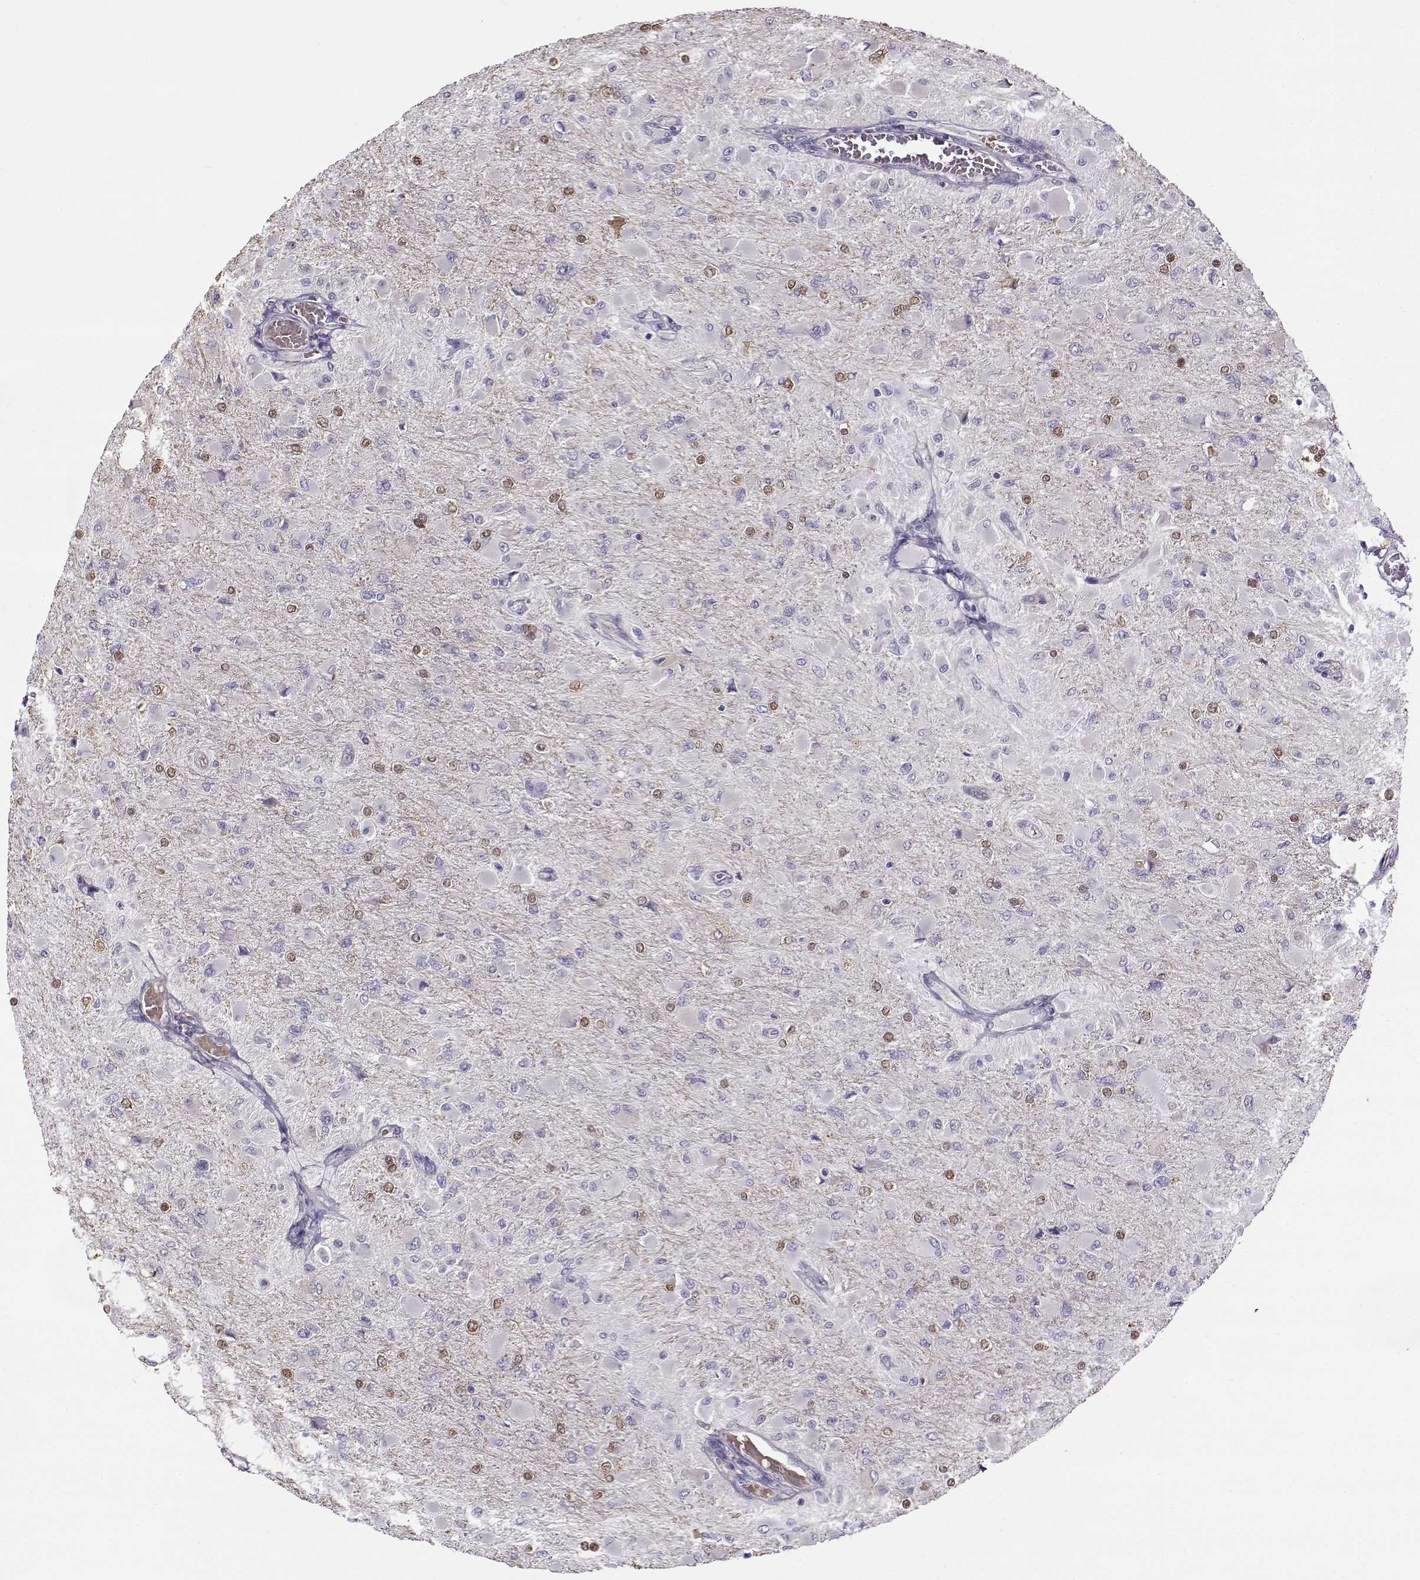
{"staining": {"intensity": "negative", "quantity": "none", "location": "none"}, "tissue": "glioma", "cell_type": "Tumor cells", "image_type": "cancer", "snomed": [{"axis": "morphology", "description": "Glioma, malignant, High grade"}, {"axis": "topography", "description": "Cerebral cortex"}], "caption": "Immunohistochemical staining of human glioma demonstrates no significant staining in tumor cells. (DAB immunohistochemistry (IHC) visualized using brightfield microscopy, high magnification).", "gene": "UCP3", "patient": {"sex": "female", "age": 36}}